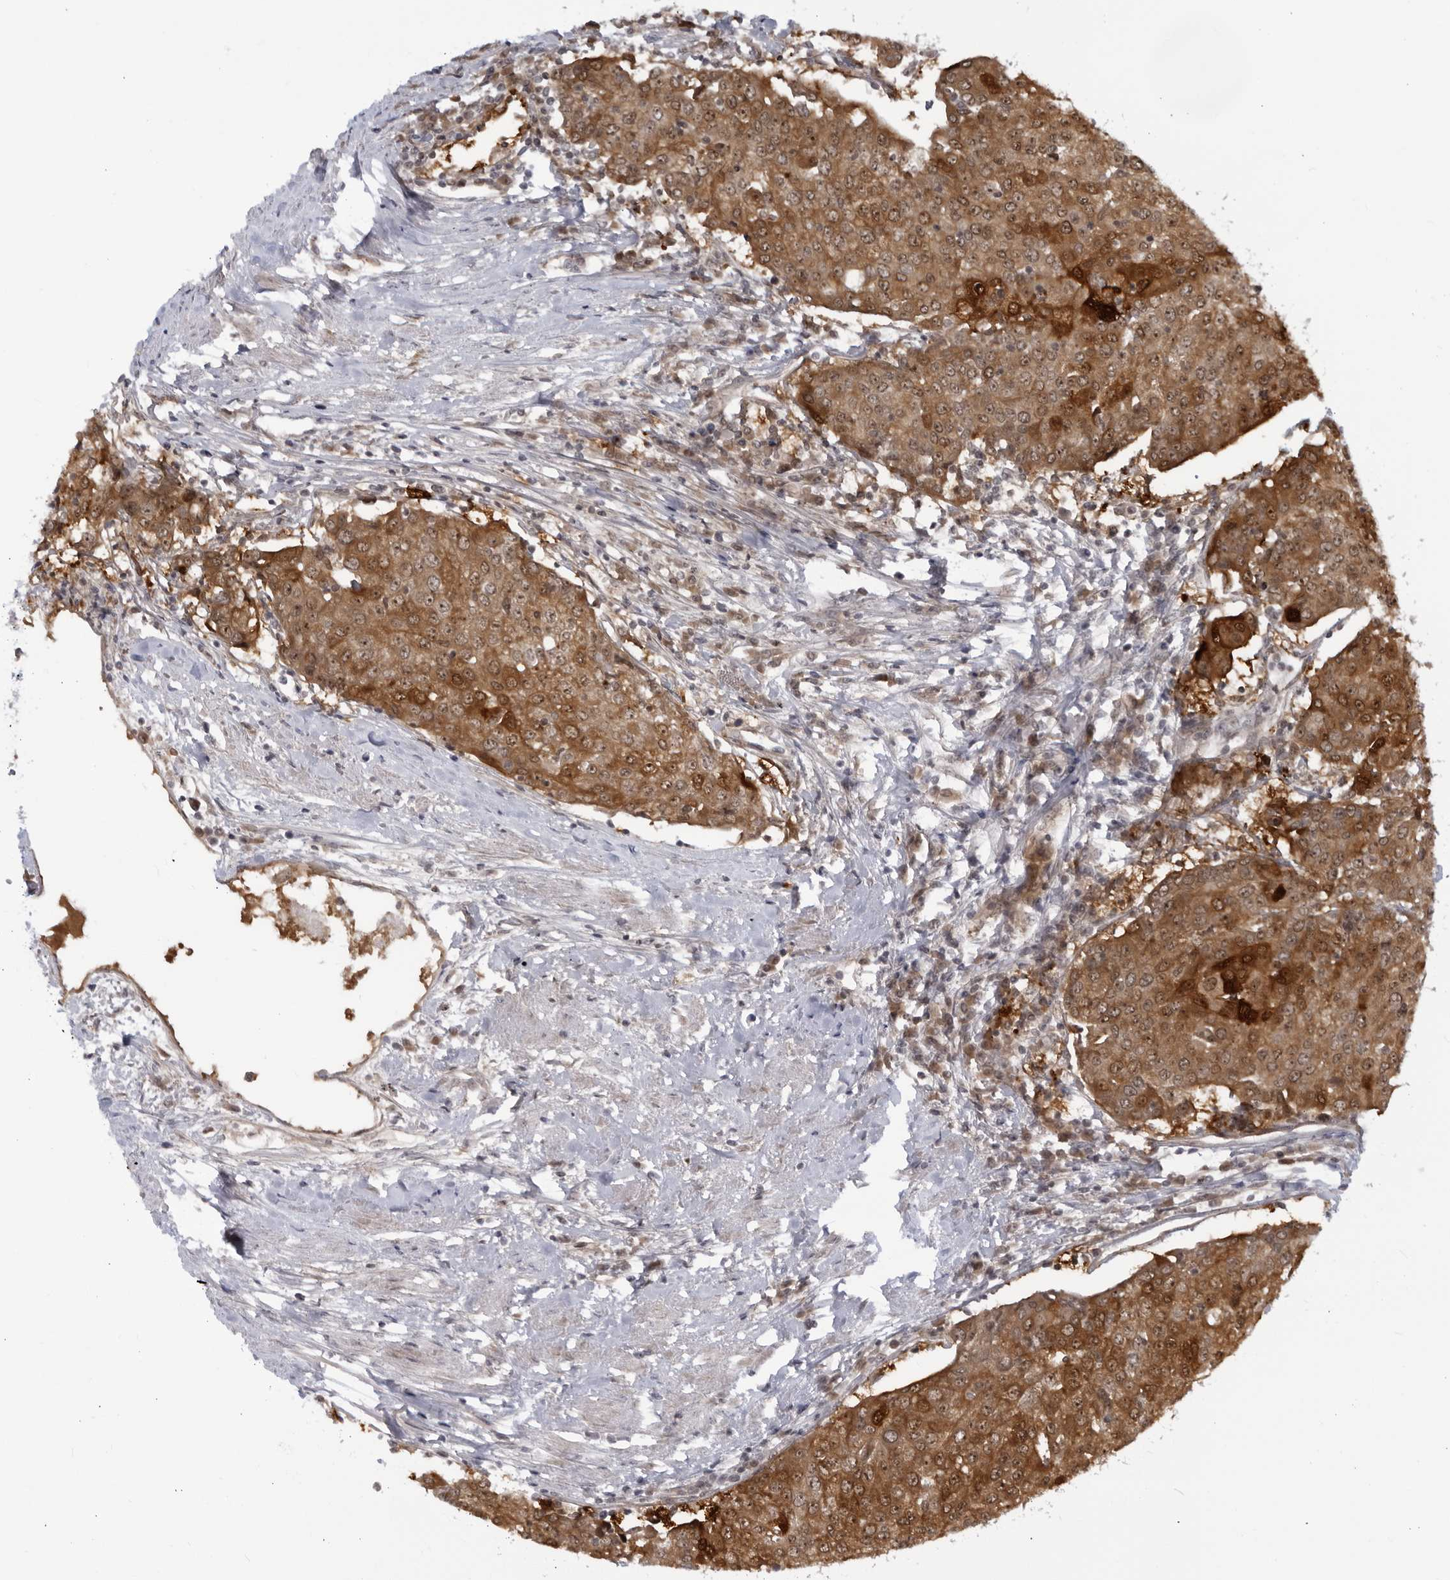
{"staining": {"intensity": "moderate", "quantity": ">75%", "location": "cytoplasmic/membranous,nuclear"}, "tissue": "urothelial cancer", "cell_type": "Tumor cells", "image_type": "cancer", "snomed": [{"axis": "morphology", "description": "Urothelial carcinoma, High grade"}, {"axis": "topography", "description": "Urinary bladder"}], "caption": "A high-resolution histopathology image shows immunohistochemistry staining of high-grade urothelial carcinoma, which demonstrates moderate cytoplasmic/membranous and nuclear staining in approximately >75% of tumor cells.", "gene": "ITGB3BP", "patient": {"sex": "female", "age": 85}}